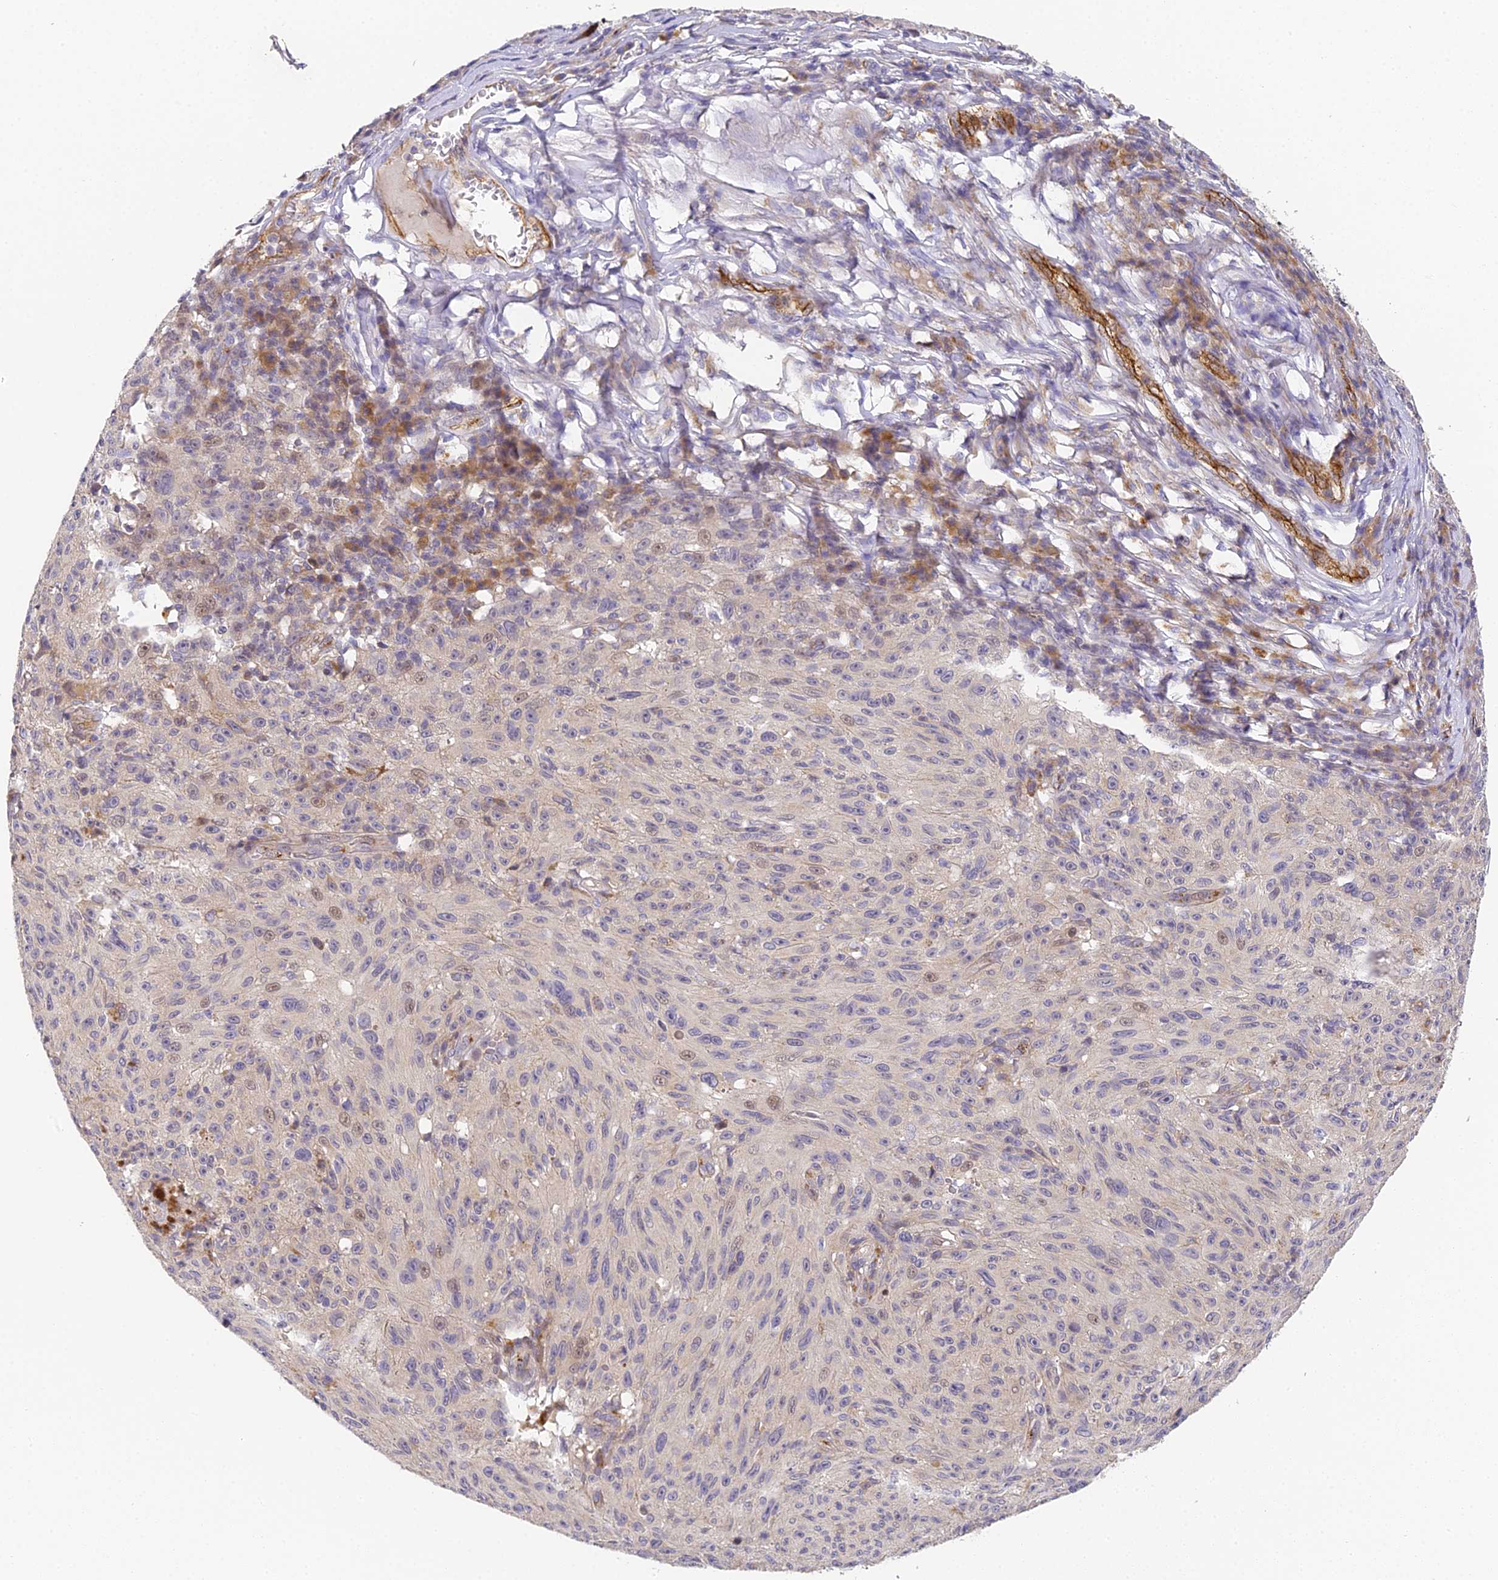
{"staining": {"intensity": "negative", "quantity": "none", "location": "none"}, "tissue": "melanoma", "cell_type": "Tumor cells", "image_type": "cancer", "snomed": [{"axis": "morphology", "description": "Malignant melanoma, NOS"}, {"axis": "topography", "description": "Skin"}], "caption": "Image shows no protein positivity in tumor cells of malignant melanoma tissue. (Immunohistochemistry, brightfield microscopy, high magnification).", "gene": "DNAAF10", "patient": {"sex": "female", "age": 82}}